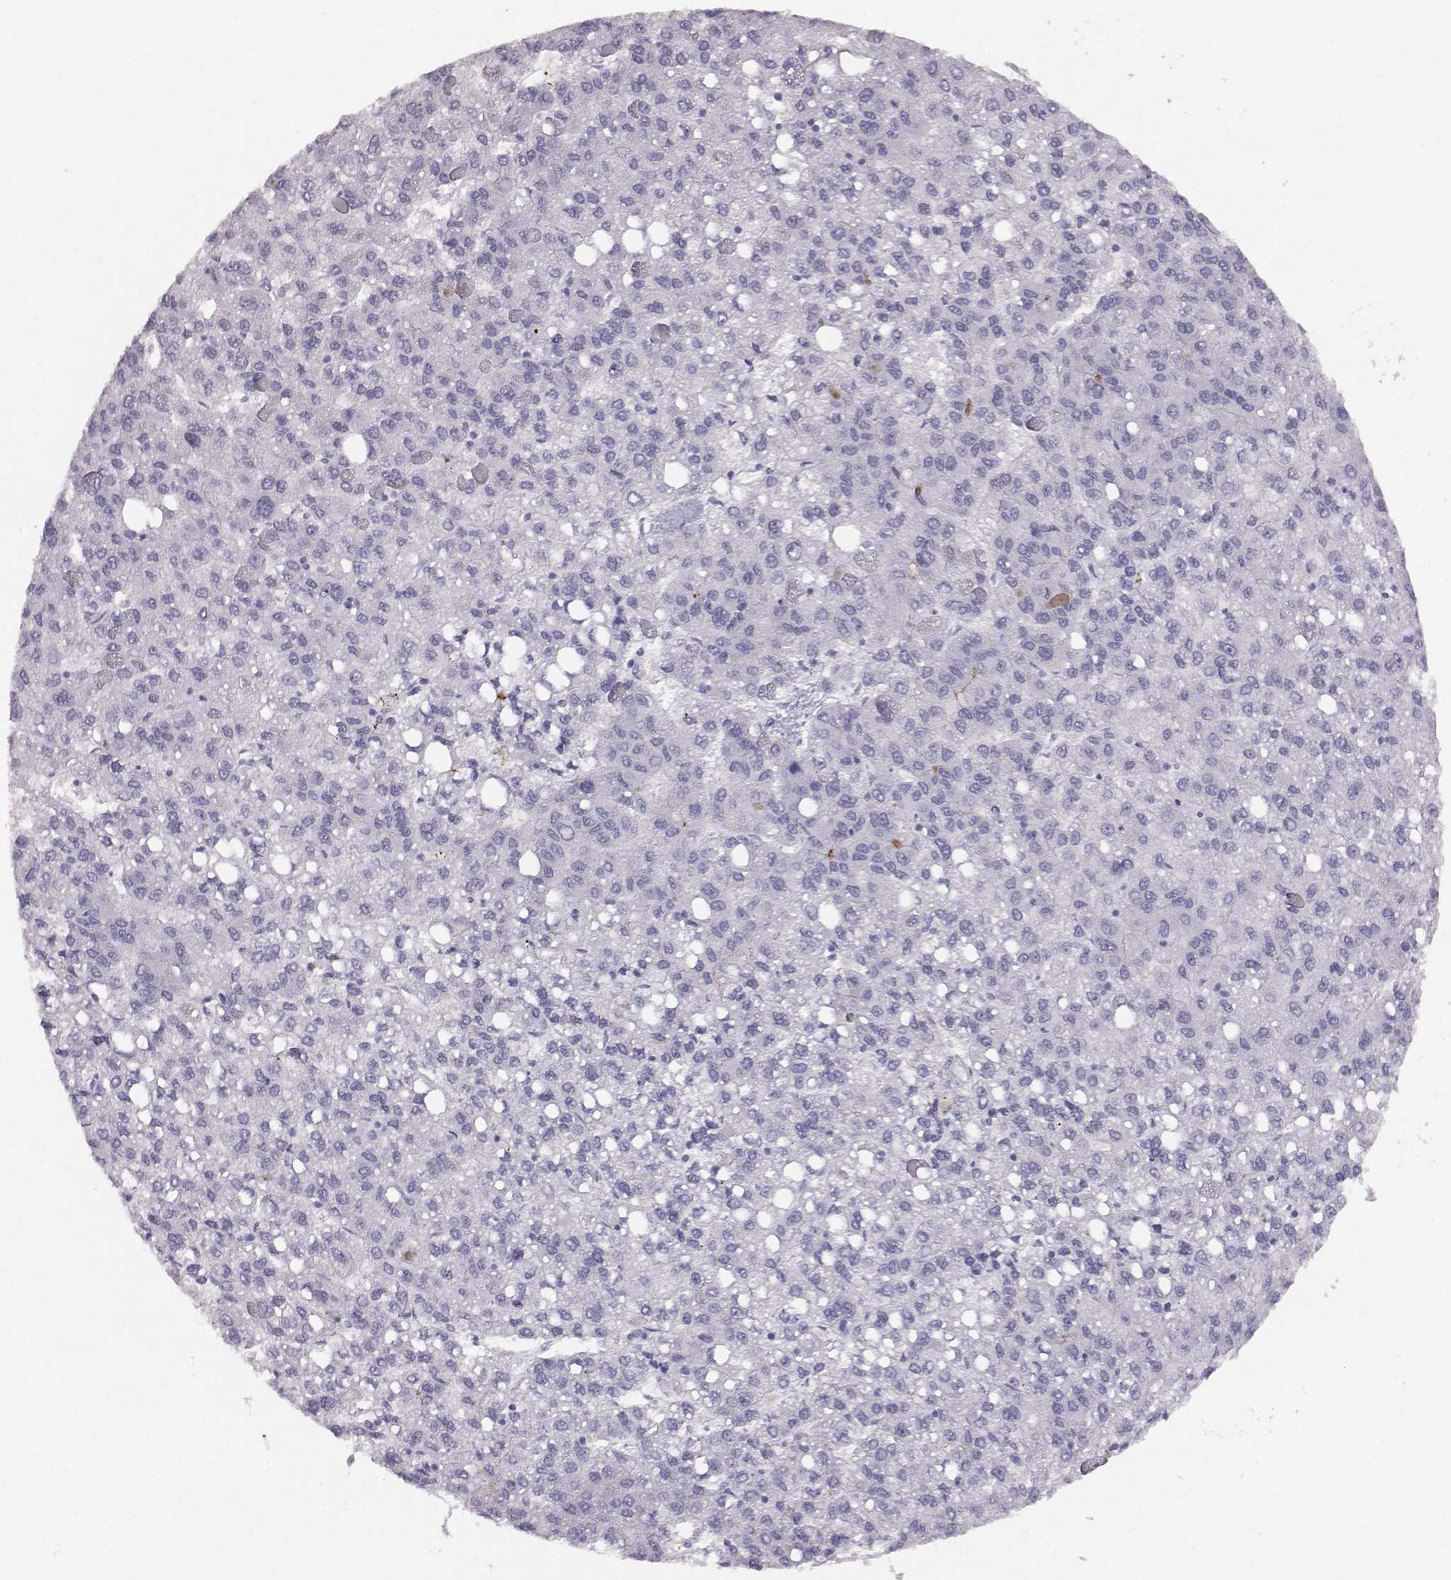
{"staining": {"intensity": "negative", "quantity": "none", "location": "none"}, "tissue": "liver cancer", "cell_type": "Tumor cells", "image_type": "cancer", "snomed": [{"axis": "morphology", "description": "Carcinoma, Hepatocellular, NOS"}, {"axis": "topography", "description": "Liver"}], "caption": "IHC photomicrograph of human liver cancer (hepatocellular carcinoma) stained for a protein (brown), which shows no expression in tumor cells. Brightfield microscopy of IHC stained with DAB (3,3'-diaminobenzidine) (brown) and hematoxylin (blue), captured at high magnification.", "gene": "KRTAP16-1", "patient": {"sex": "female", "age": 82}}